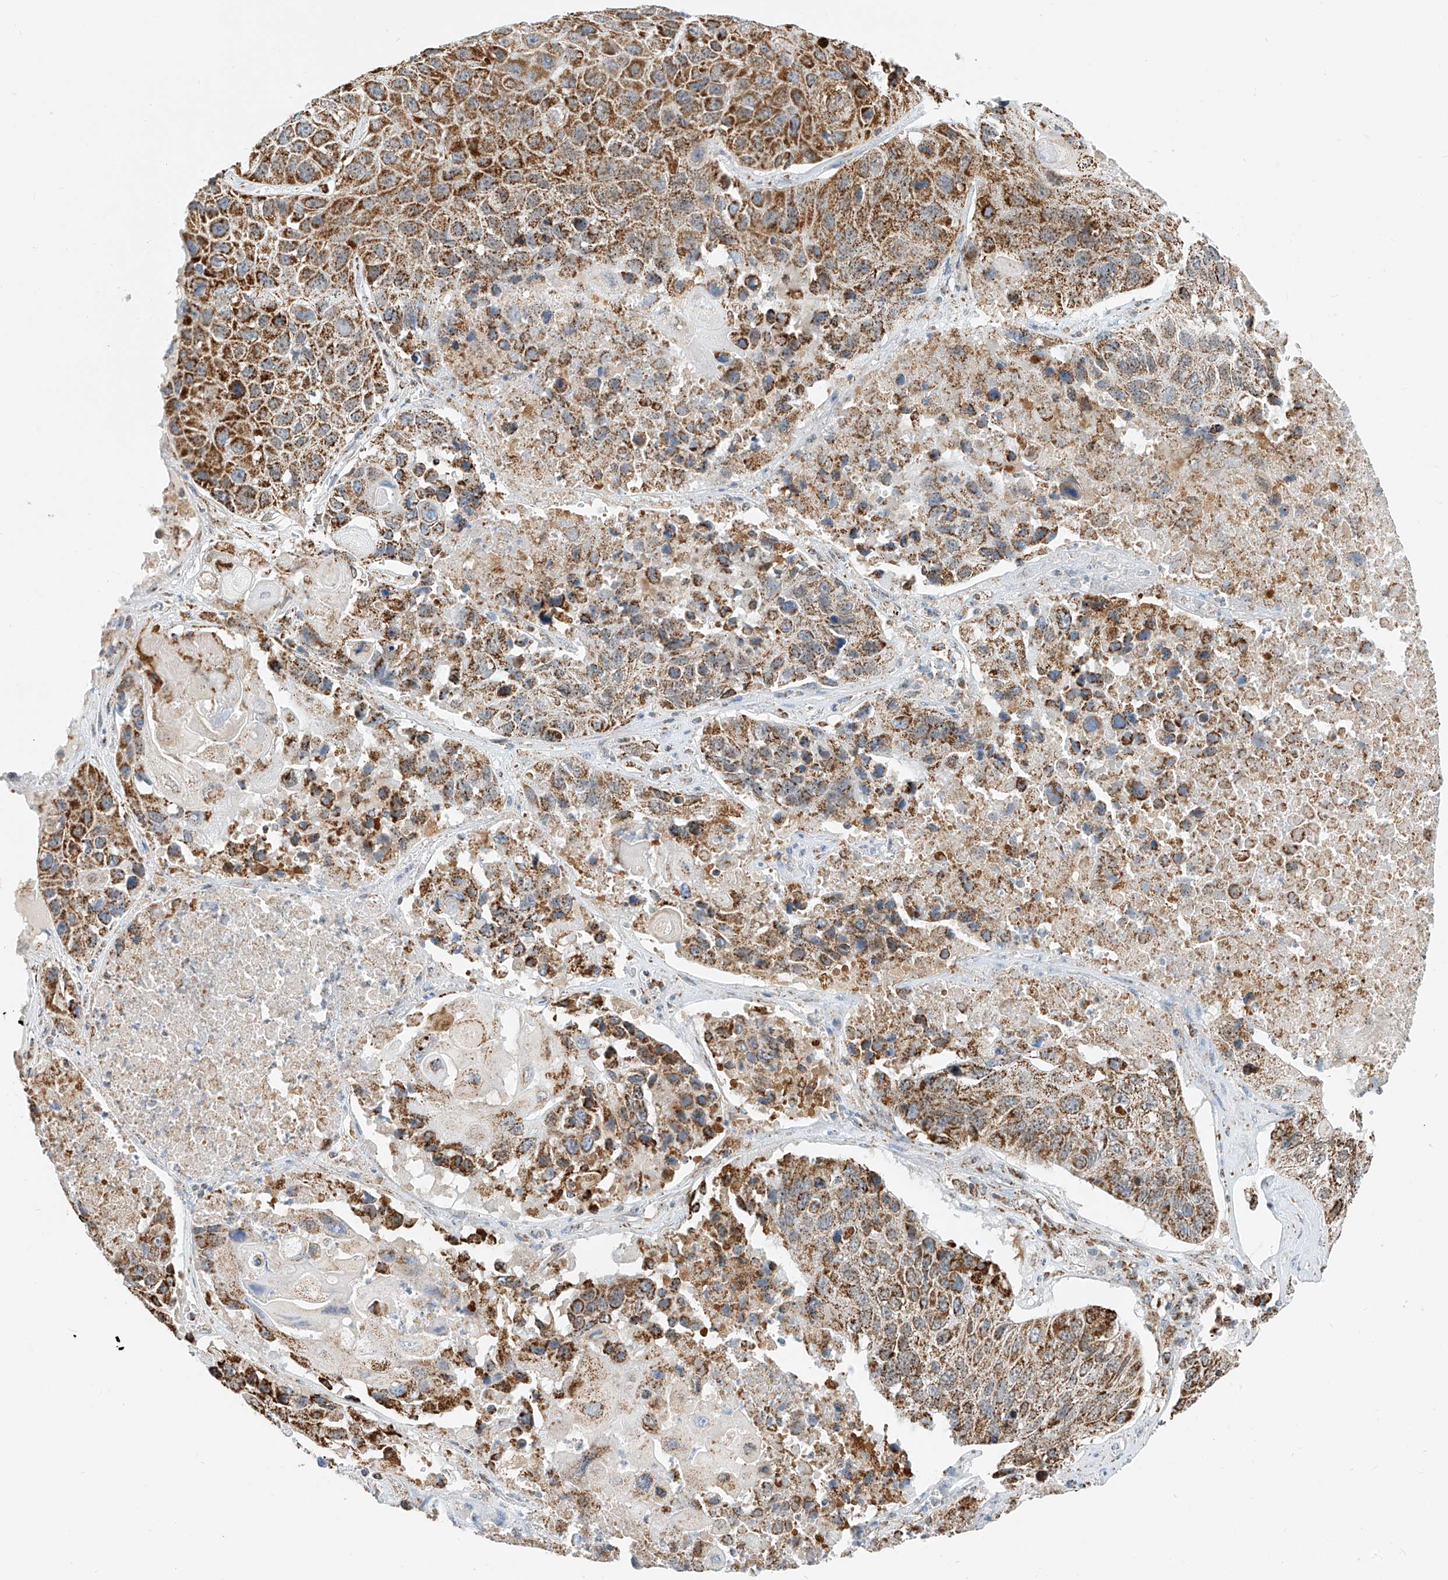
{"staining": {"intensity": "moderate", "quantity": ">75%", "location": "cytoplasmic/membranous"}, "tissue": "lung cancer", "cell_type": "Tumor cells", "image_type": "cancer", "snomed": [{"axis": "morphology", "description": "Squamous cell carcinoma, NOS"}, {"axis": "topography", "description": "Lung"}], "caption": "Tumor cells display medium levels of moderate cytoplasmic/membranous staining in about >75% of cells in squamous cell carcinoma (lung). The protein is stained brown, and the nuclei are stained in blue (DAB IHC with brightfield microscopy, high magnification).", "gene": "PPA2", "patient": {"sex": "male", "age": 61}}